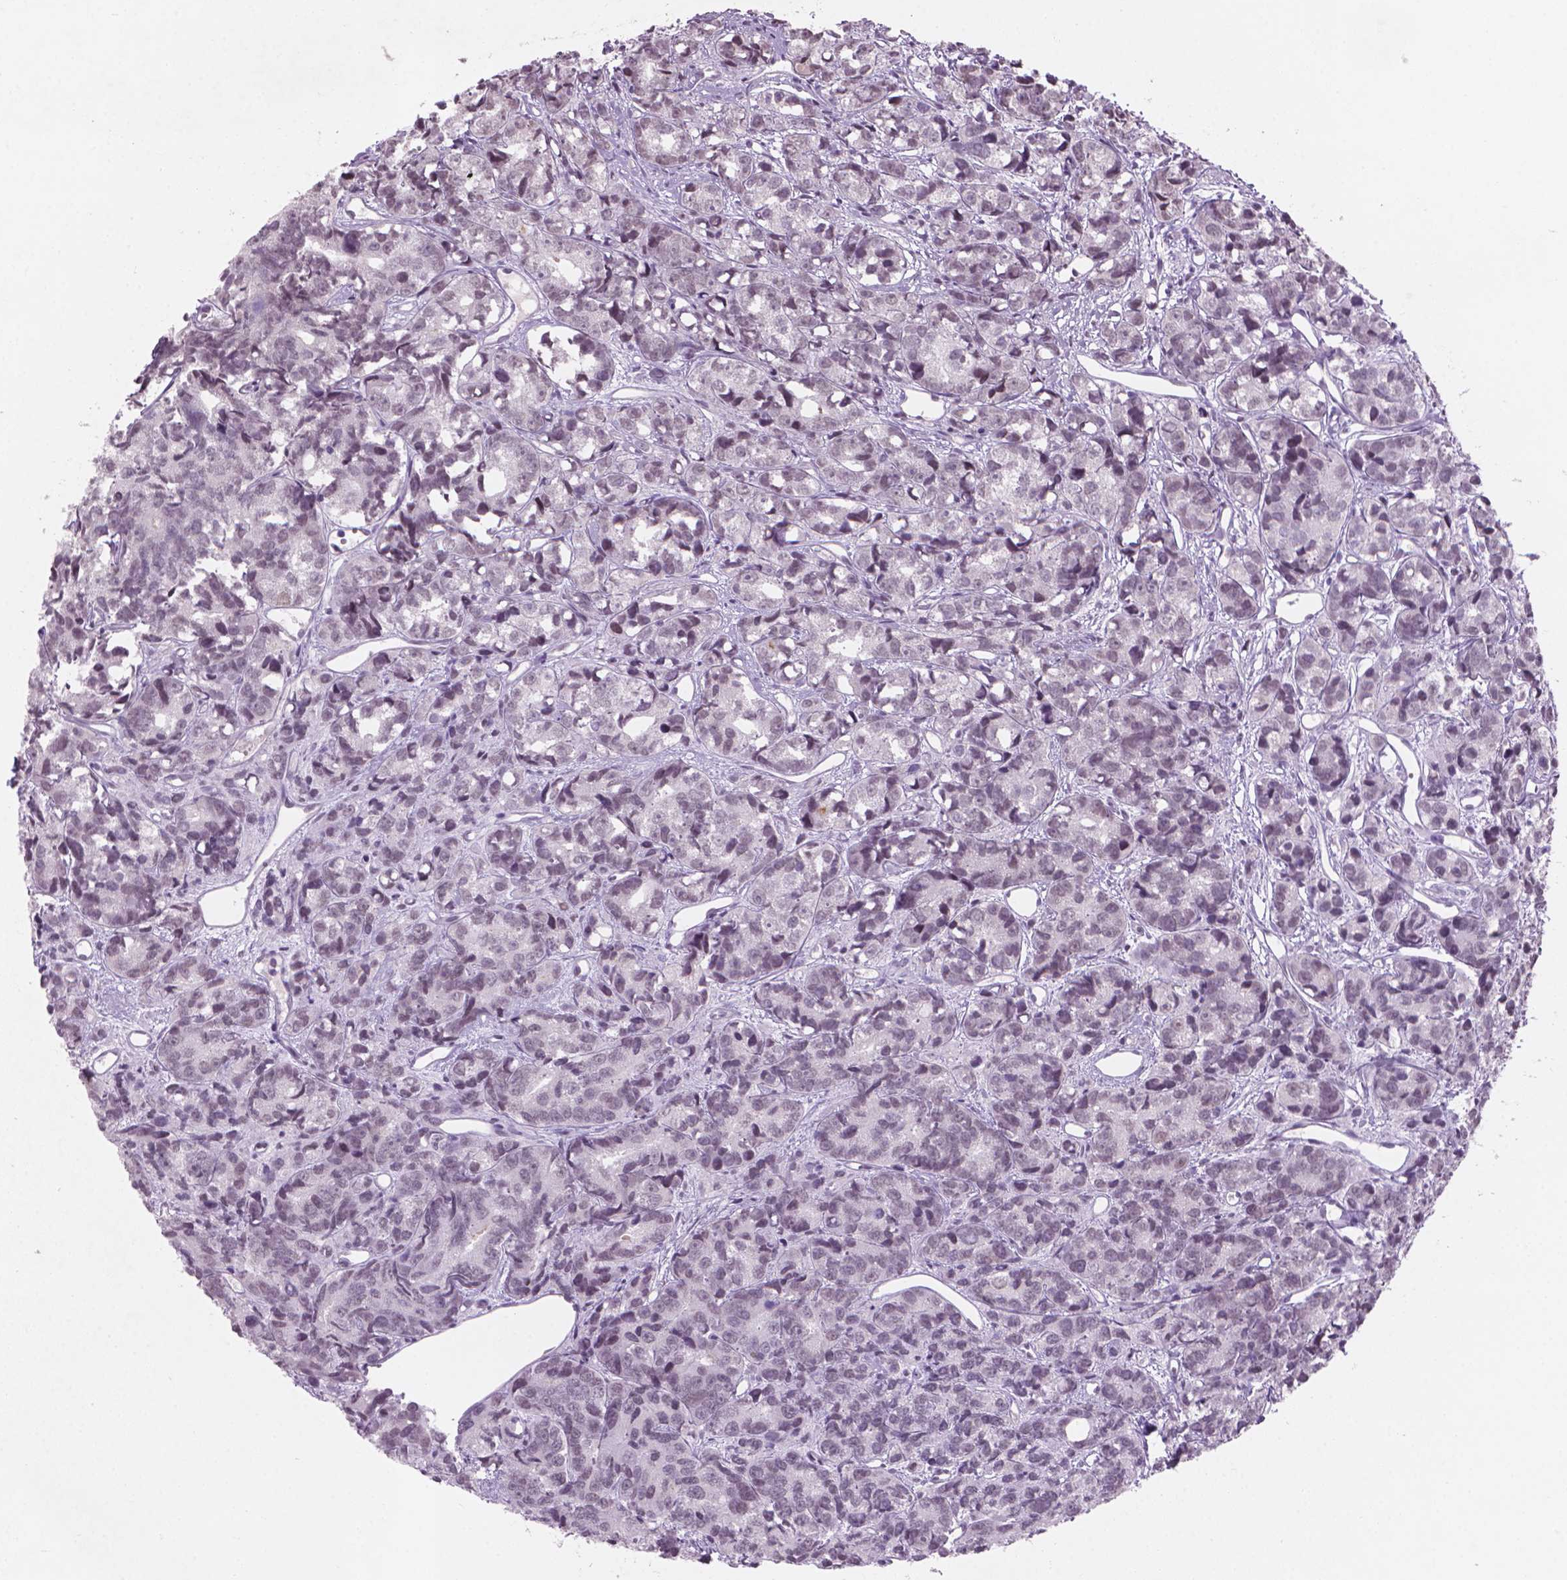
{"staining": {"intensity": "moderate", "quantity": "25%-75%", "location": "nuclear"}, "tissue": "prostate cancer", "cell_type": "Tumor cells", "image_type": "cancer", "snomed": [{"axis": "morphology", "description": "Adenocarcinoma, High grade"}, {"axis": "topography", "description": "Prostate"}], "caption": "Prostate cancer (adenocarcinoma (high-grade)) was stained to show a protein in brown. There is medium levels of moderate nuclear staining in approximately 25%-75% of tumor cells. The staining was performed using DAB to visualize the protein expression in brown, while the nuclei were stained in blue with hematoxylin (Magnification: 20x).", "gene": "HES7", "patient": {"sex": "male", "age": 77}}